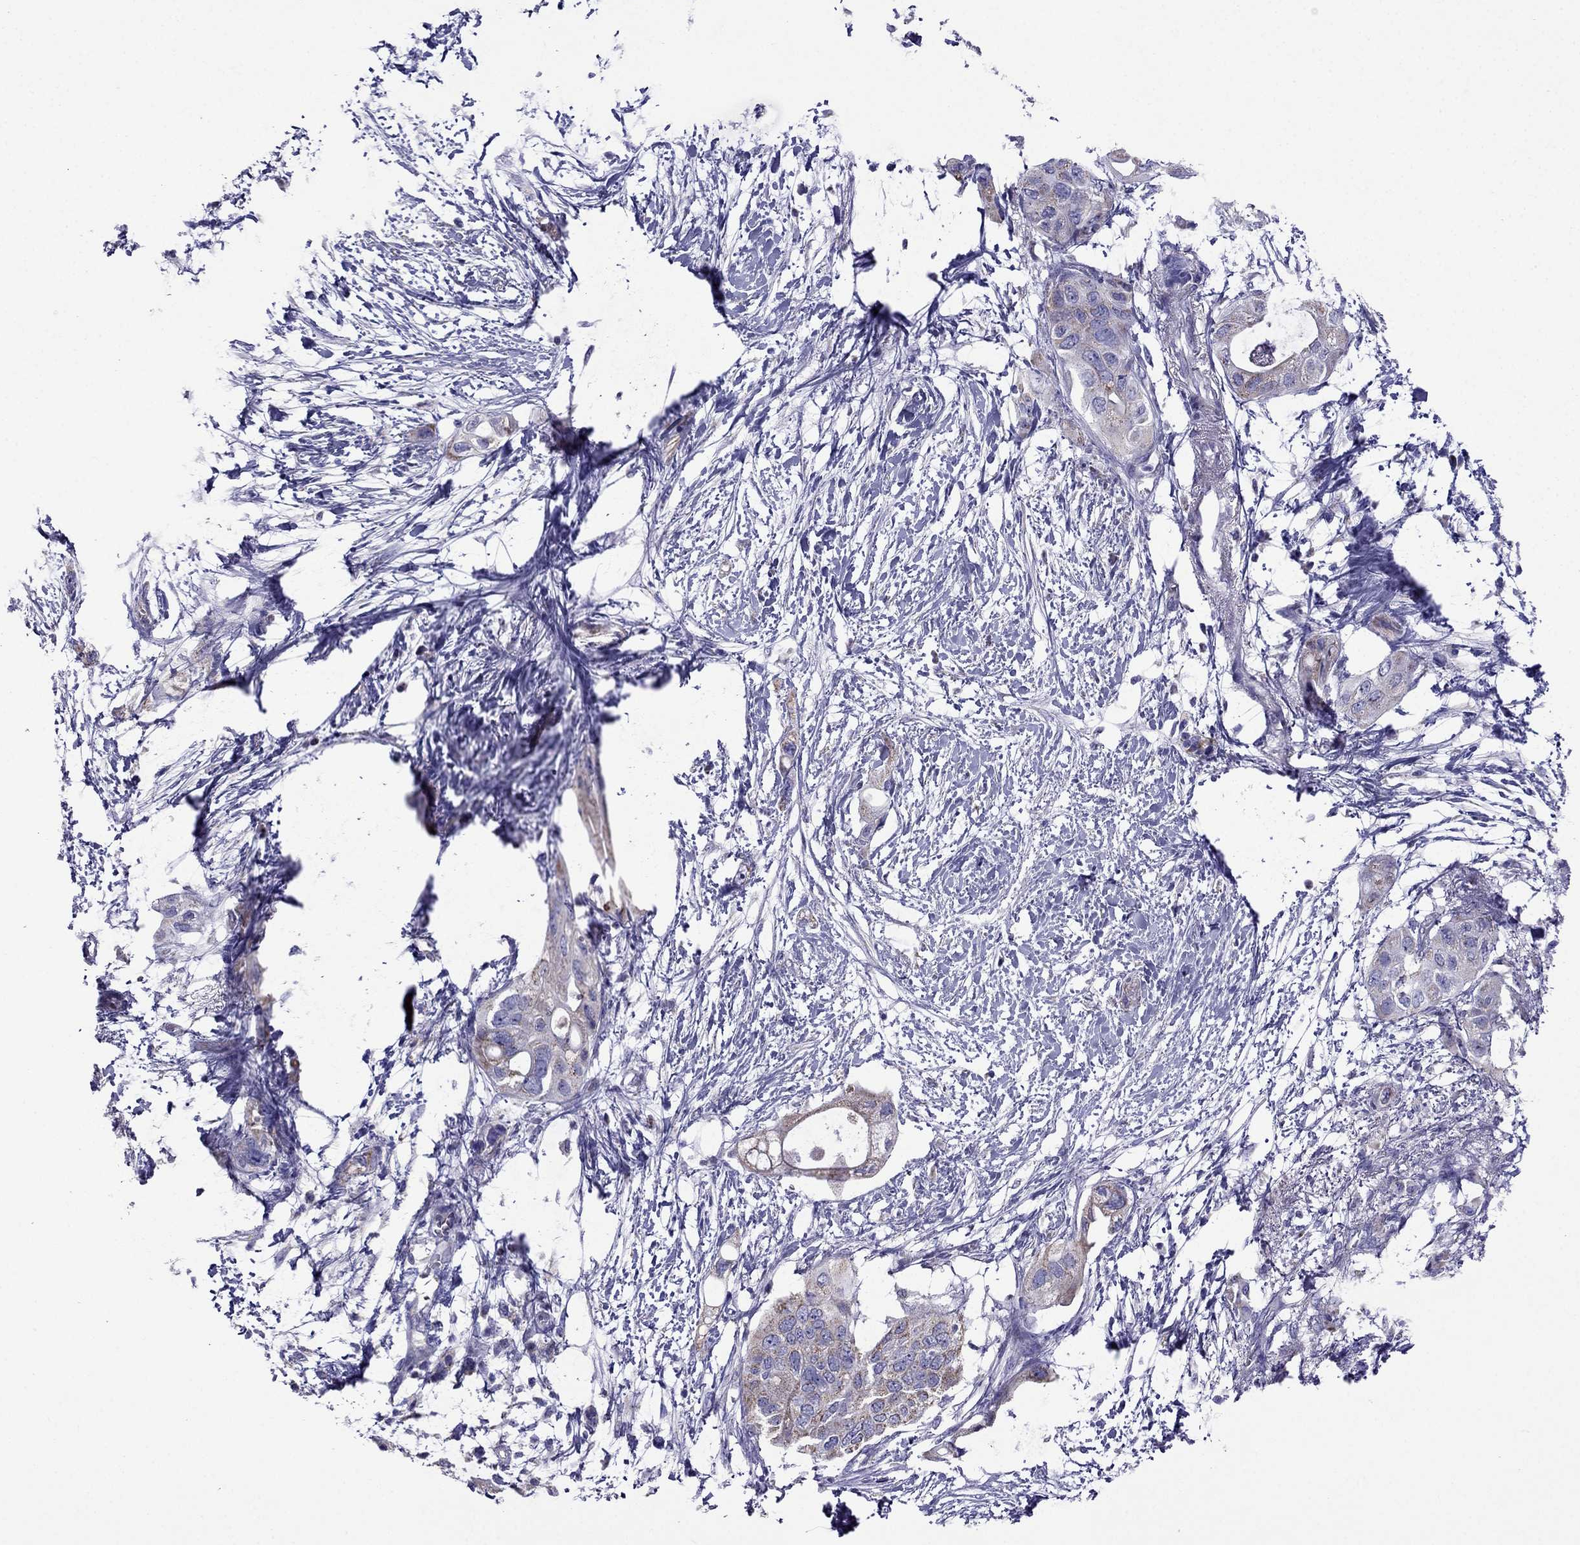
{"staining": {"intensity": "weak", "quantity": ">75%", "location": "cytoplasmic/membranous"}, "tissue": "pancreatic cancer", "cell_type": "Tumor cells", "image_type": "cancer", "snomed": [{"axis": "morphology", "description": "Adenocarcinoma, NOS"}, {"axis": "topography", "description": "Pancreas"}], "caption": "Immunohistochemical staining of pancreatic cancer (adenocarcinoma) shows low levels of weak cytoplasmic/membranous staining in approximately >75% of tumor cells.", "gene": "DSC1", "patient": {"sex": "female", "age": 72}}